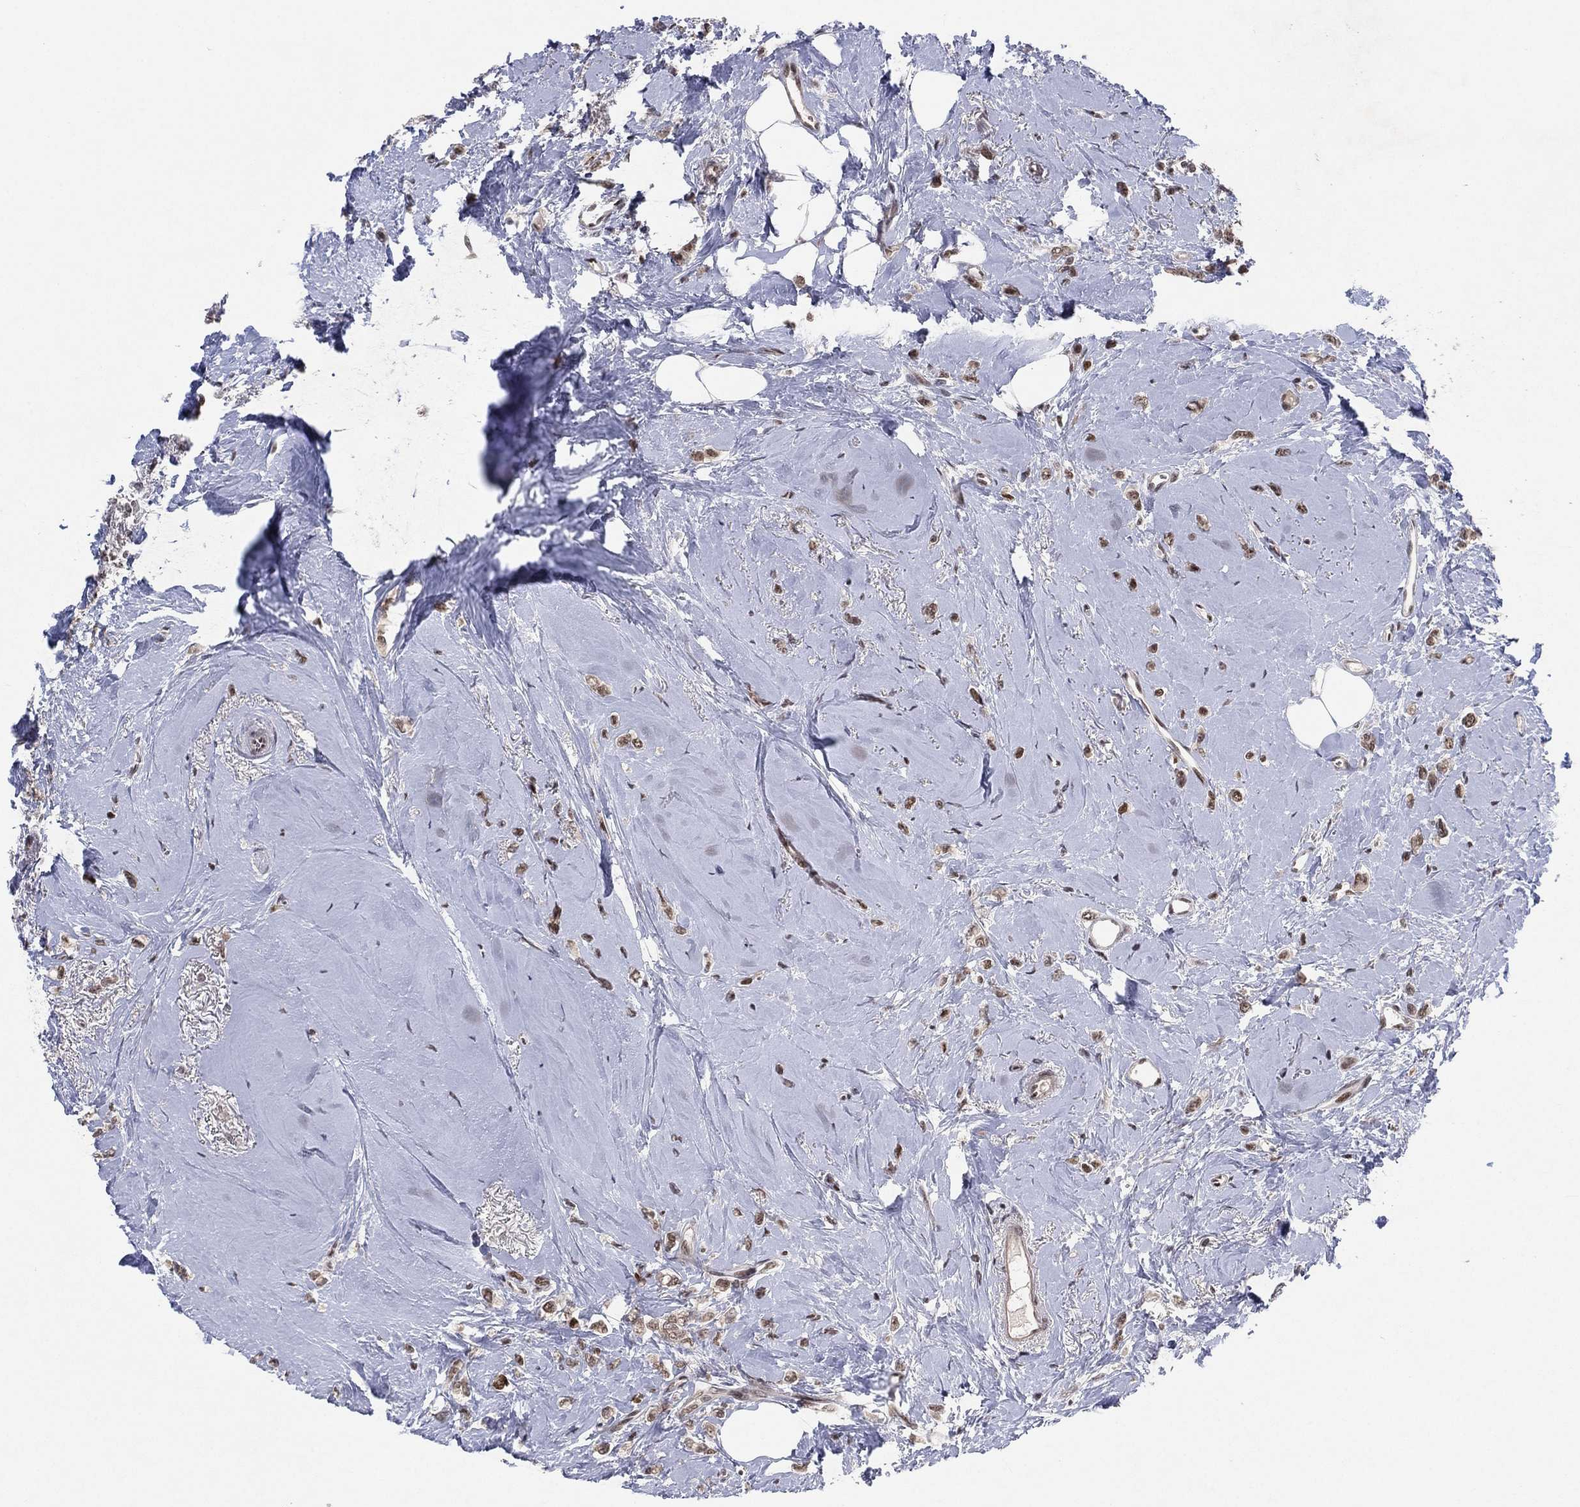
{"staining": {"intensity": "moderate", "quantity": ">75%", "location": "nuclear"}, "tissue": "breast cancer", "cell_type": "Tumor cells", "image_type": "cancer", "snomed": [{"axis": "morphology", "description": "Lobular carcinoma"}, {"axis": "topography", "description": "Breast"}], "caption": "Tumor cells demonstrate medium levels of moderate nuclear positivity in about >75% of cells in human breast cancer (lobular carcinoma).", "gene": "DGCR8", "patient": {"sex": "female", "age": 66}}